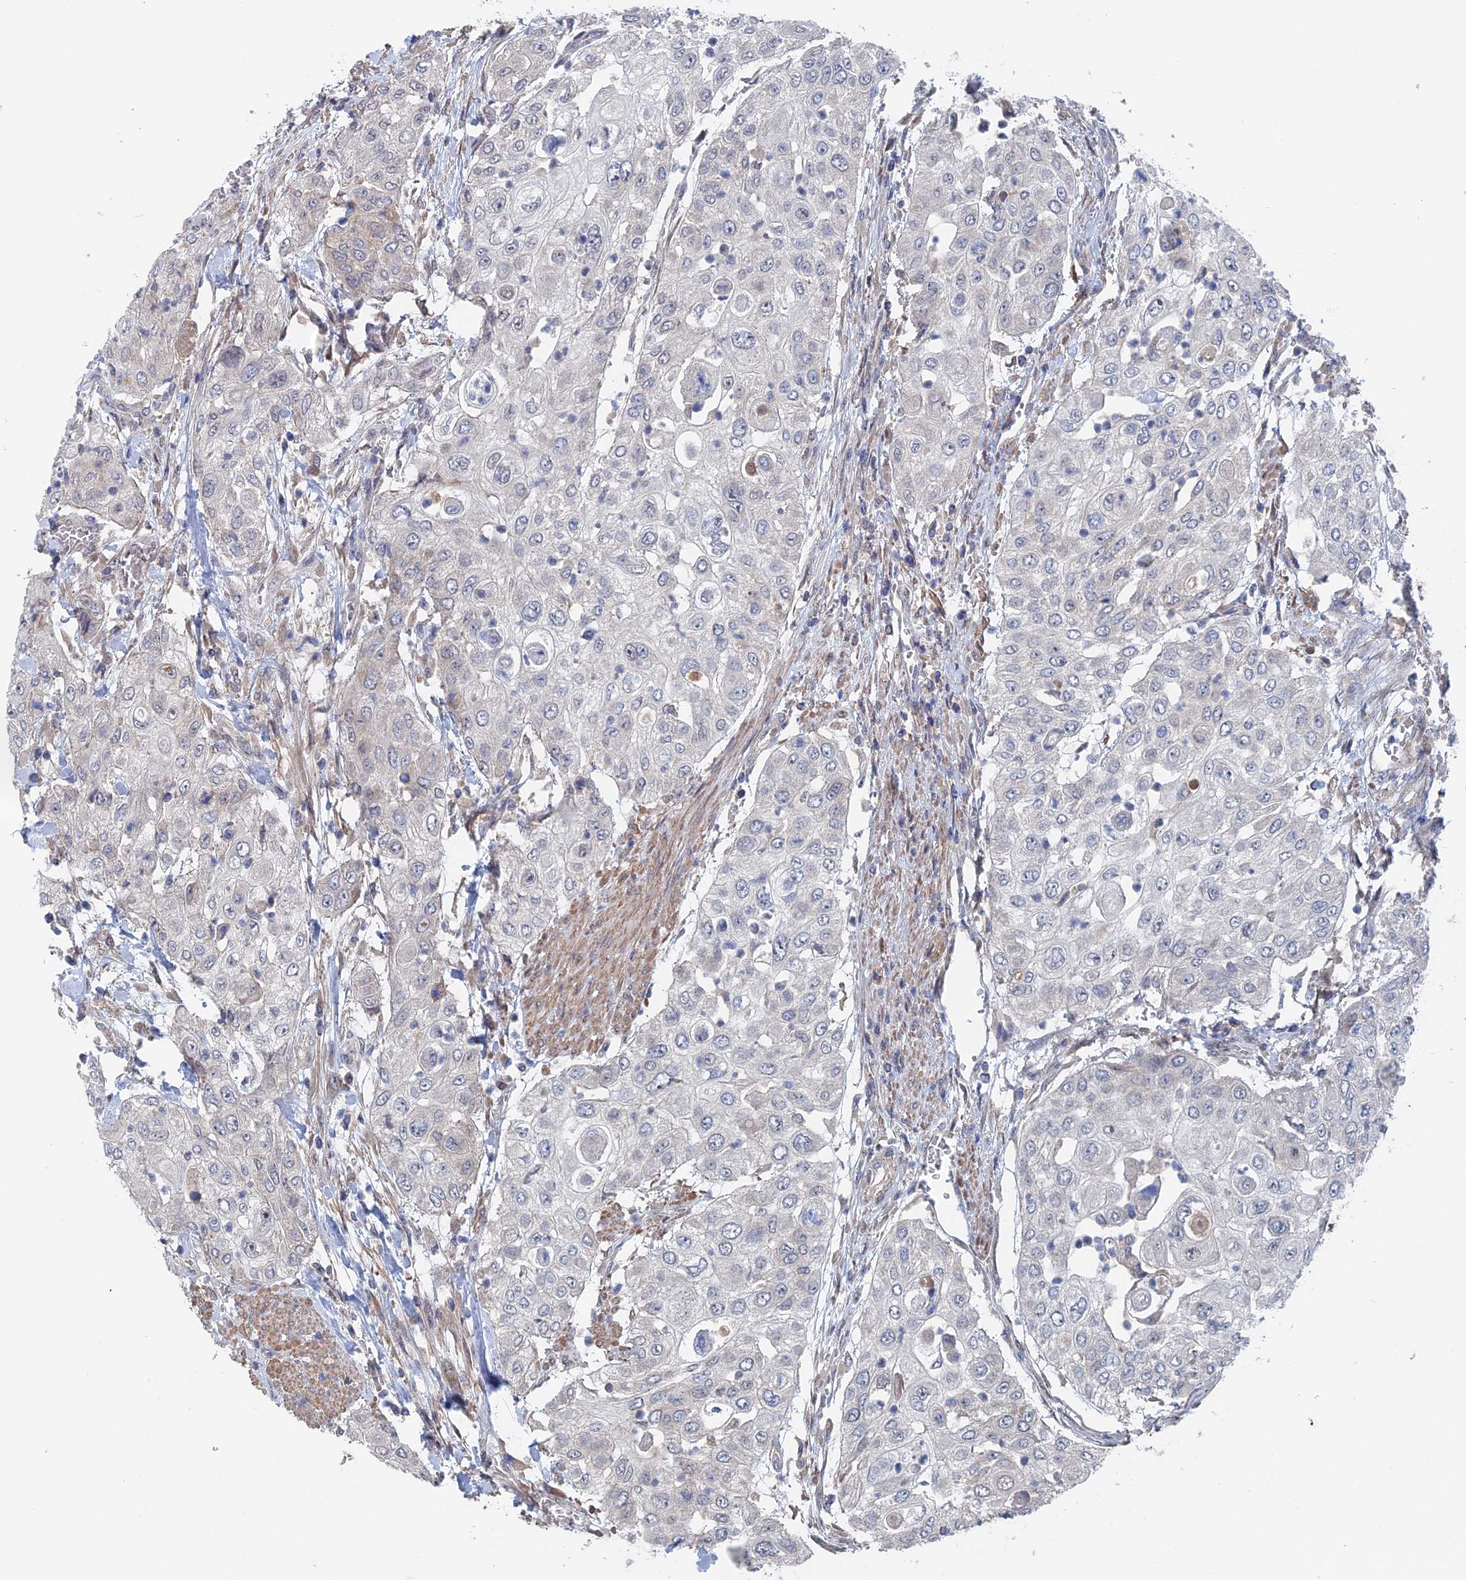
{"staining": {"intensity": "negative", "quantity": "none", "location": "none"}, "tissue": "urothelial cancer", "cell_type": "Tumor cells", "image_type": "cancer", "snomed": [{"axis": "morphology", "description": "Urothelial carcinoma, High grade"}, {"axis": "topography", "description": "Urinary bladder"}], "caption": "A photomicrograph of high-grade urothelial carcinoma stained for a protein shows no brown staining in tumor cells.", "gene": "ELOVL6", "patient": {"sex": "female", "age": 79}}